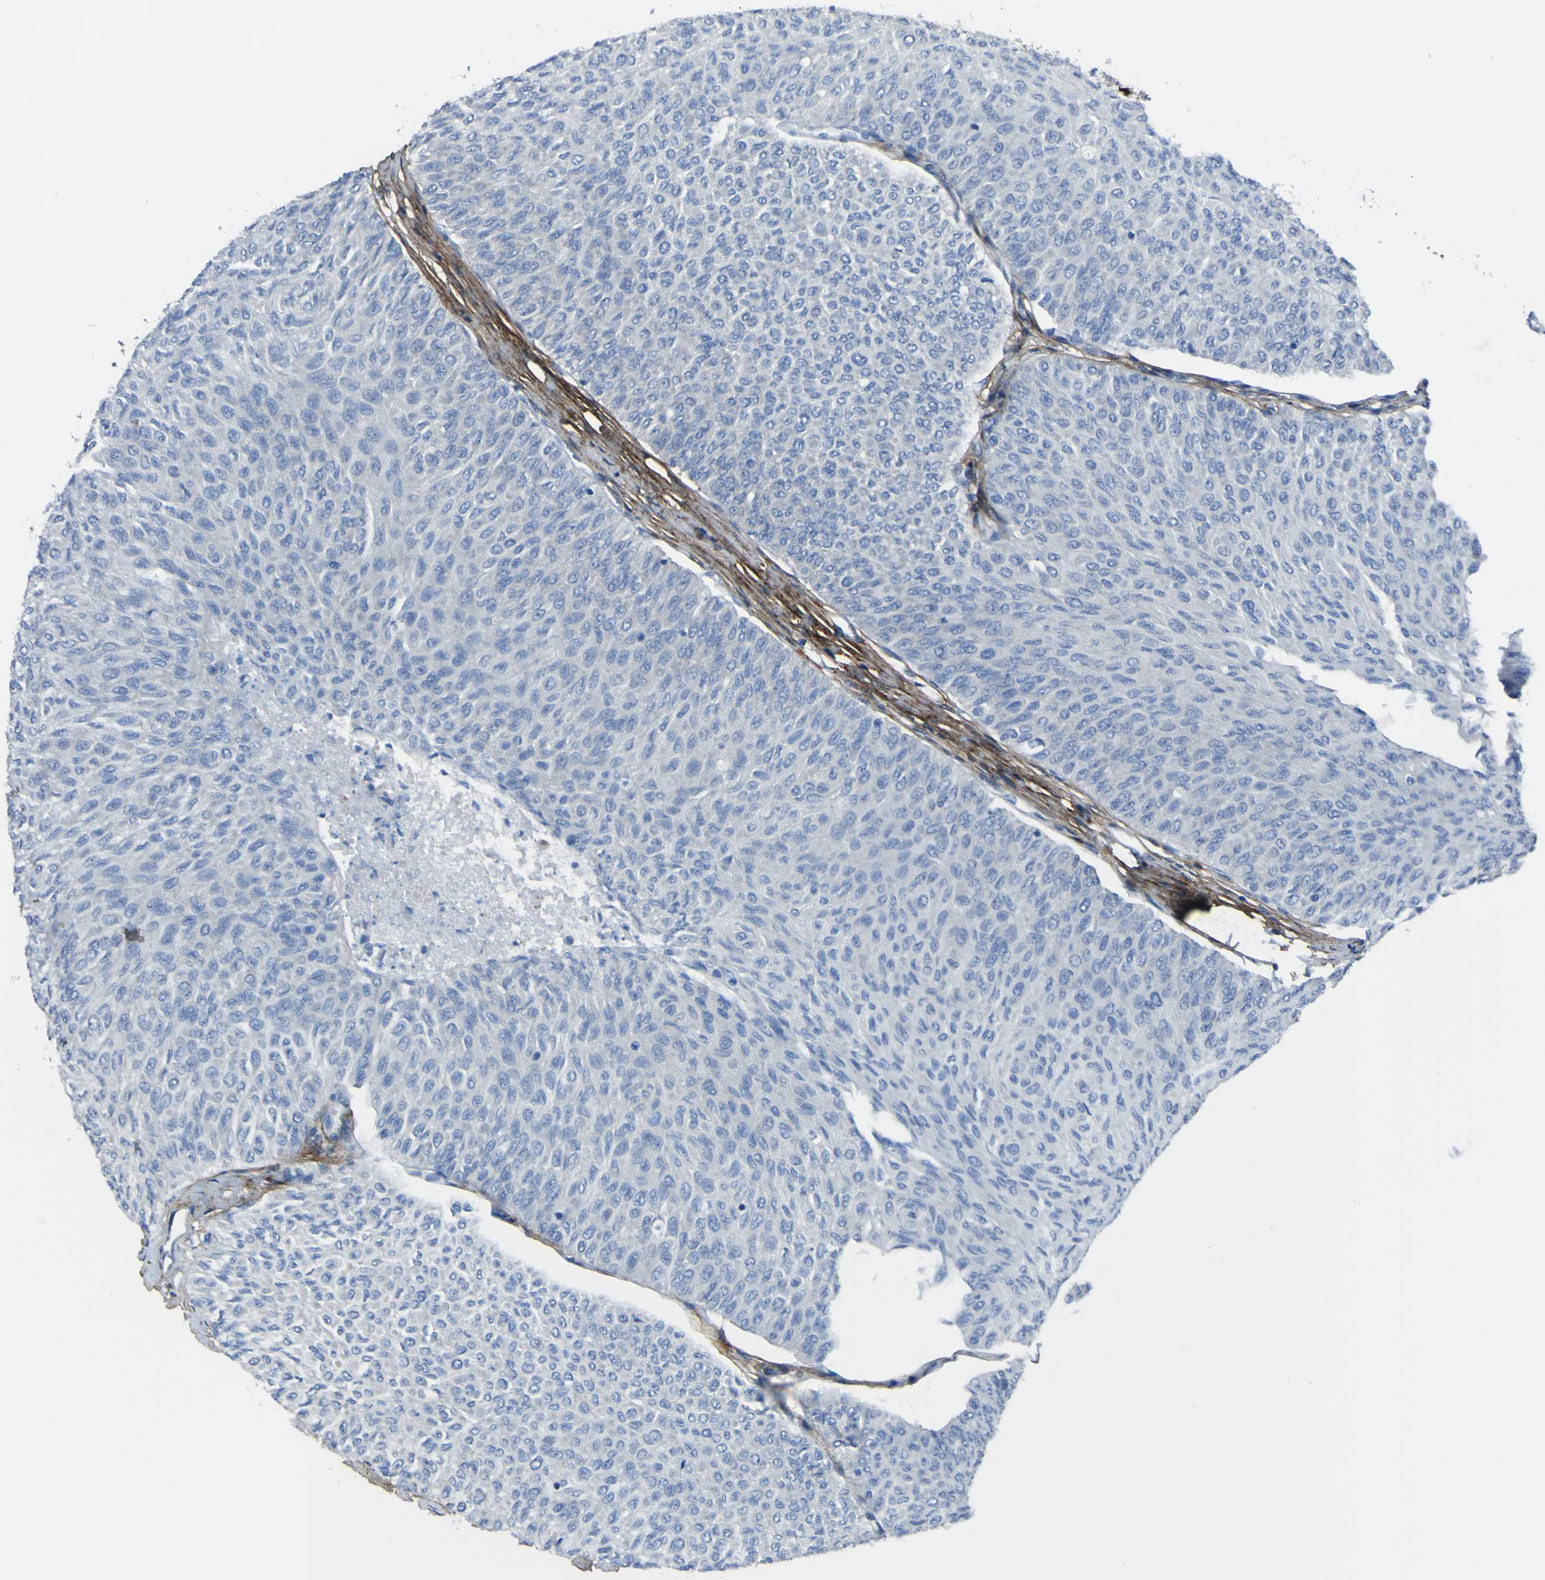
{"staining": {"intensity": "negative", "quantity": "none", "location": "none"}, "tissue": "urothelial cancer", "cell_type": "Tumor cells", "image_type": "cancer", "snomed": [{"axis": "morphology", "description": "Urothelial carcinoma, Low grade"}, {"axis": "topography", "description": "Urinary bladder"}], "caption": "This is a image of immunohistochemistry (IHC) staining of low-grade urothelial carcinoma, which shows no positivity in tumor cells.", "gene": "LRRN1", "patient": {"sex": "male", "age": 78}}